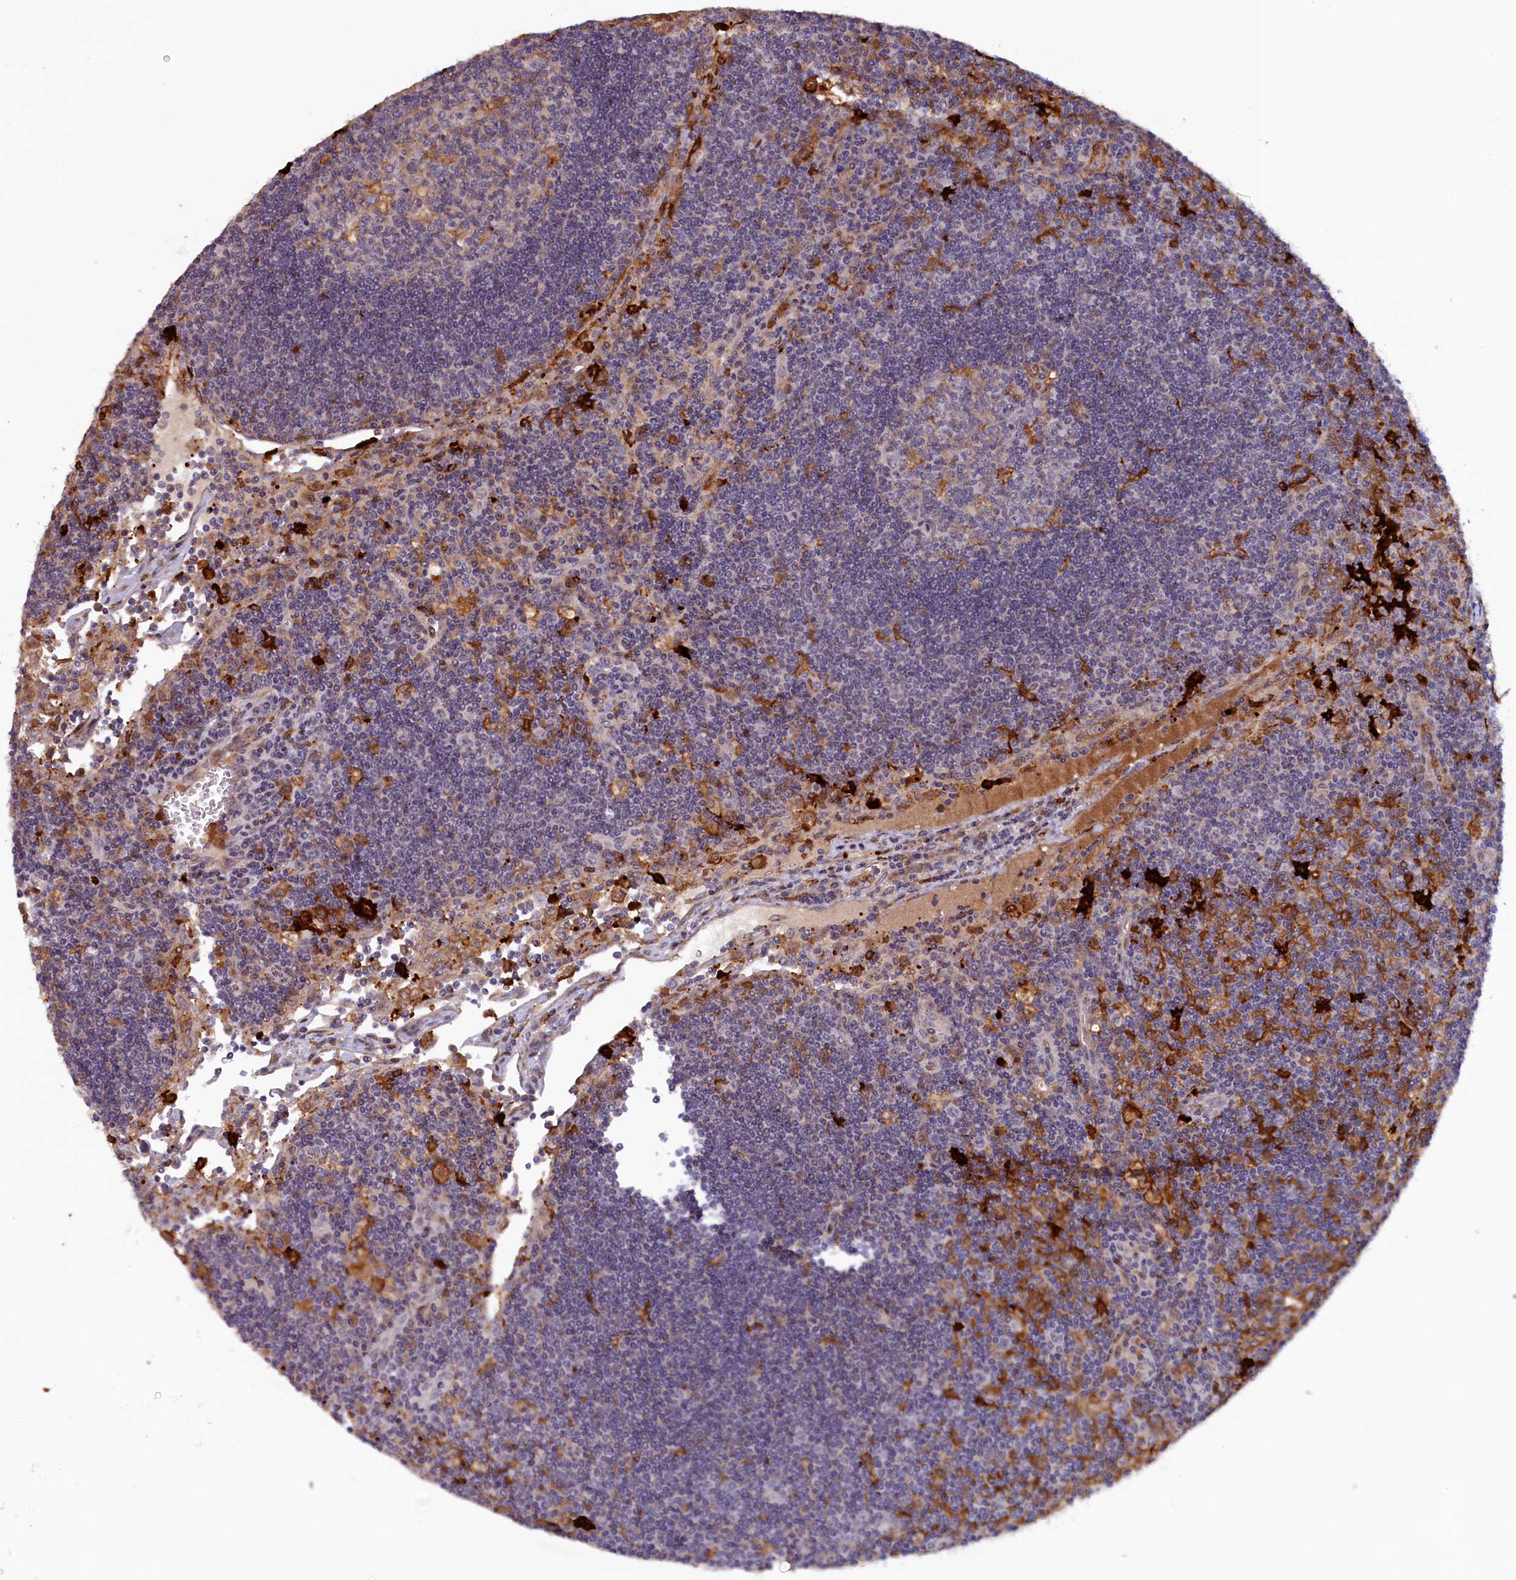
{"staining": {"intensity": "negative", "quantity": "none", "location": "none"}, "tissue": "lymph node", "cell_type": "Germinal center cells", "image_type": "normal", "snomed": [{"axis": "morphology", "description": "Normal tissue, NOS"}, {"axis": "topography", "description": "Lymph node"}], "caption": "The histopathology image demonstrates no staining of germinal center cells in normal lymph node. The staining is performed using DAB (3,3'-diaminobenzidine) brown chromogen with nuclei counter-stained in using hematoxylin.", "gene": "FERMT1", "patient": {"sex": "male", "age": 58}}